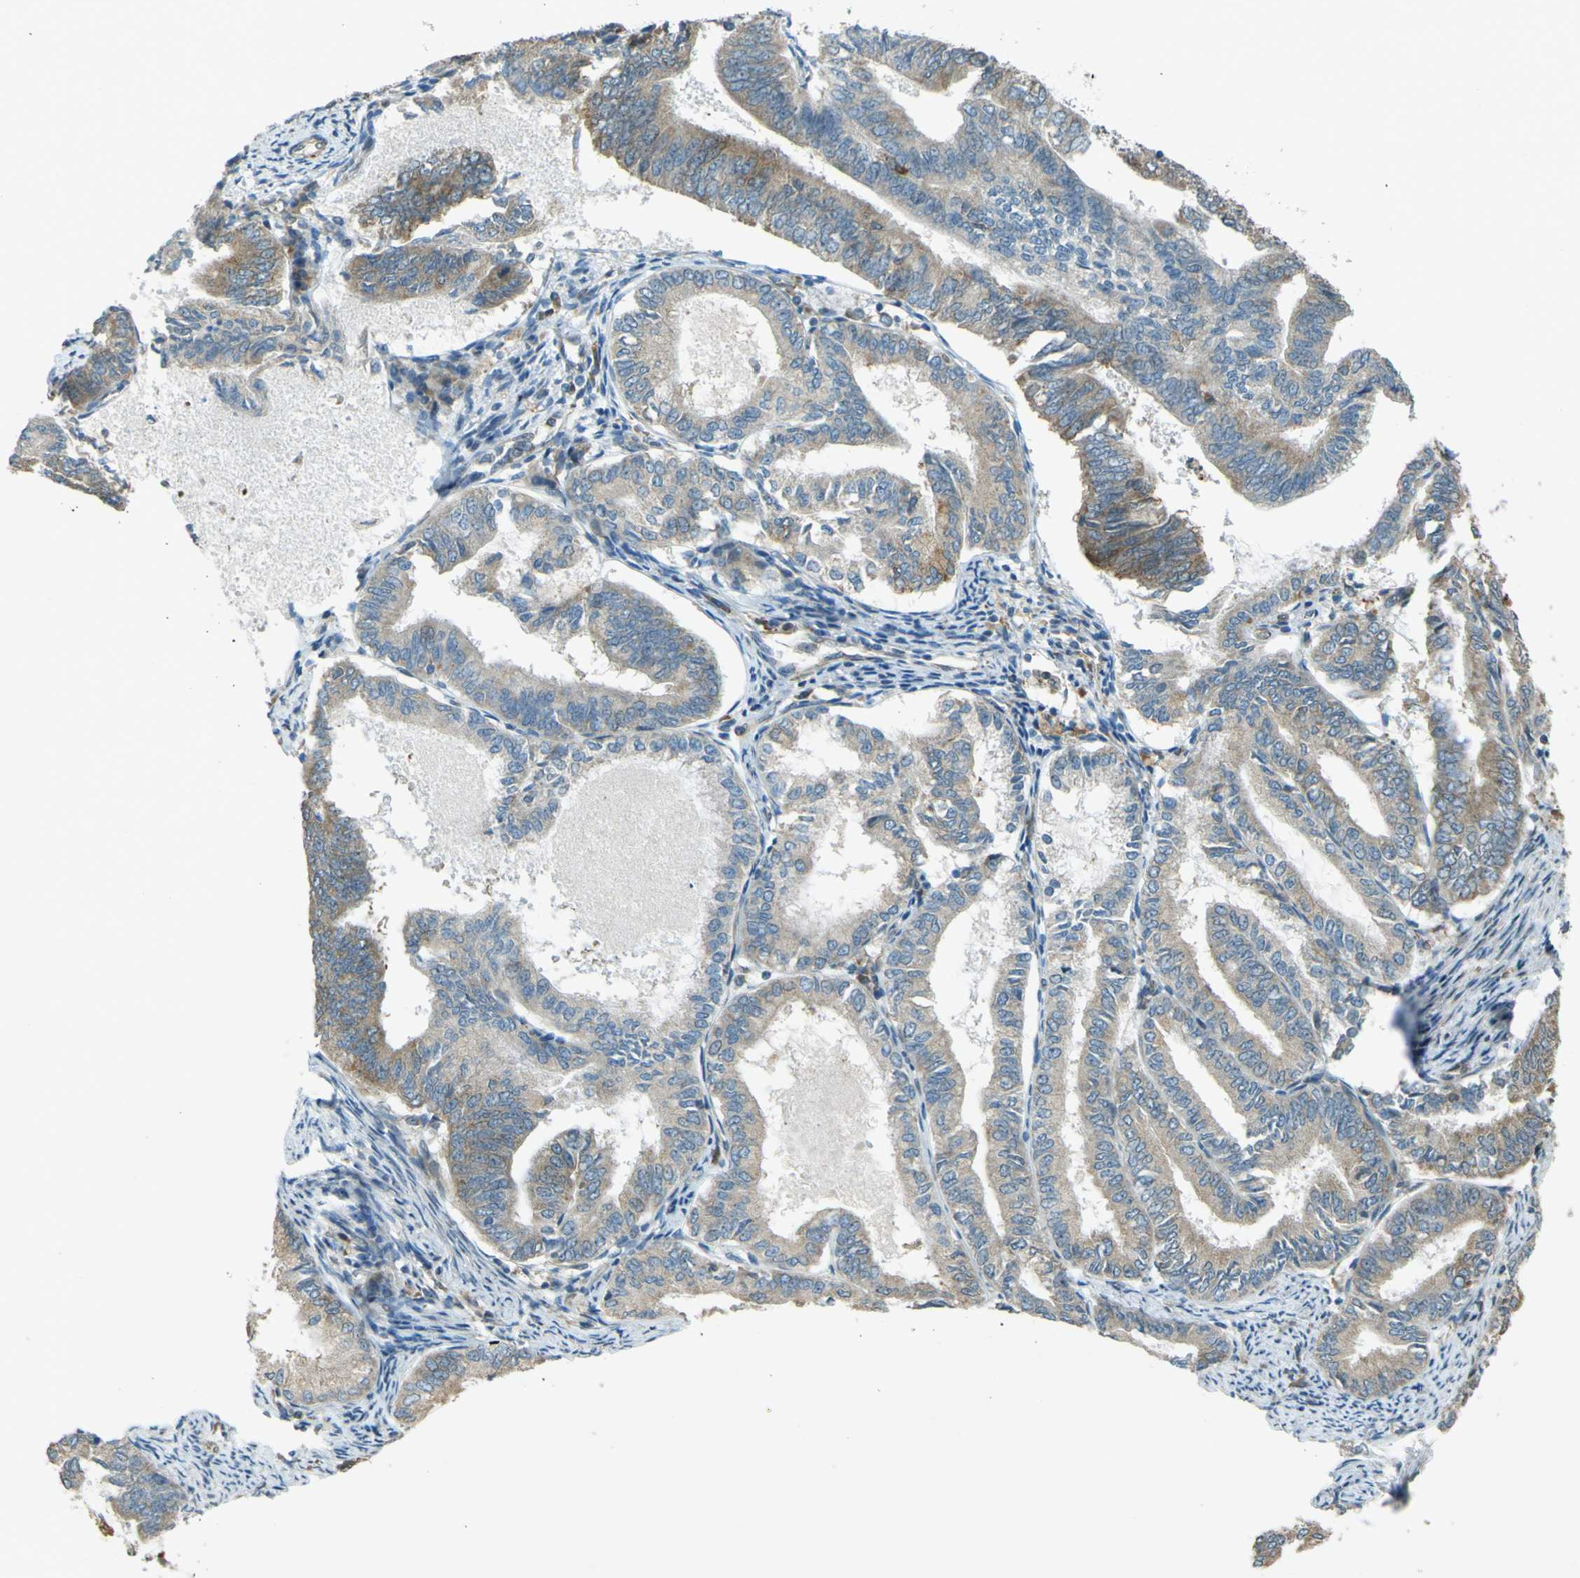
{"staining": {"intensity": "weak", "quantity": ">75%", "location": "cytoplasmic/membranous"}, "tissue": "endometrial cancer", "cell_type": "Tumor cells", "image_type": "cancer", "snomed": [{"axis": "morphology", "description": "Adenocarcinoma, NOS"}, {"axis": "topography", "description": "Endometrium"}], "caption": "IHC (DAB) staining of human endometrial cancer shows weak cytoplasmic/membranous protein staining in approximately >75% of tumor cells. Nuclei are stained in blue.", "gene": "LPCAT1", "patient": {"sex": "female", "age": 86}}